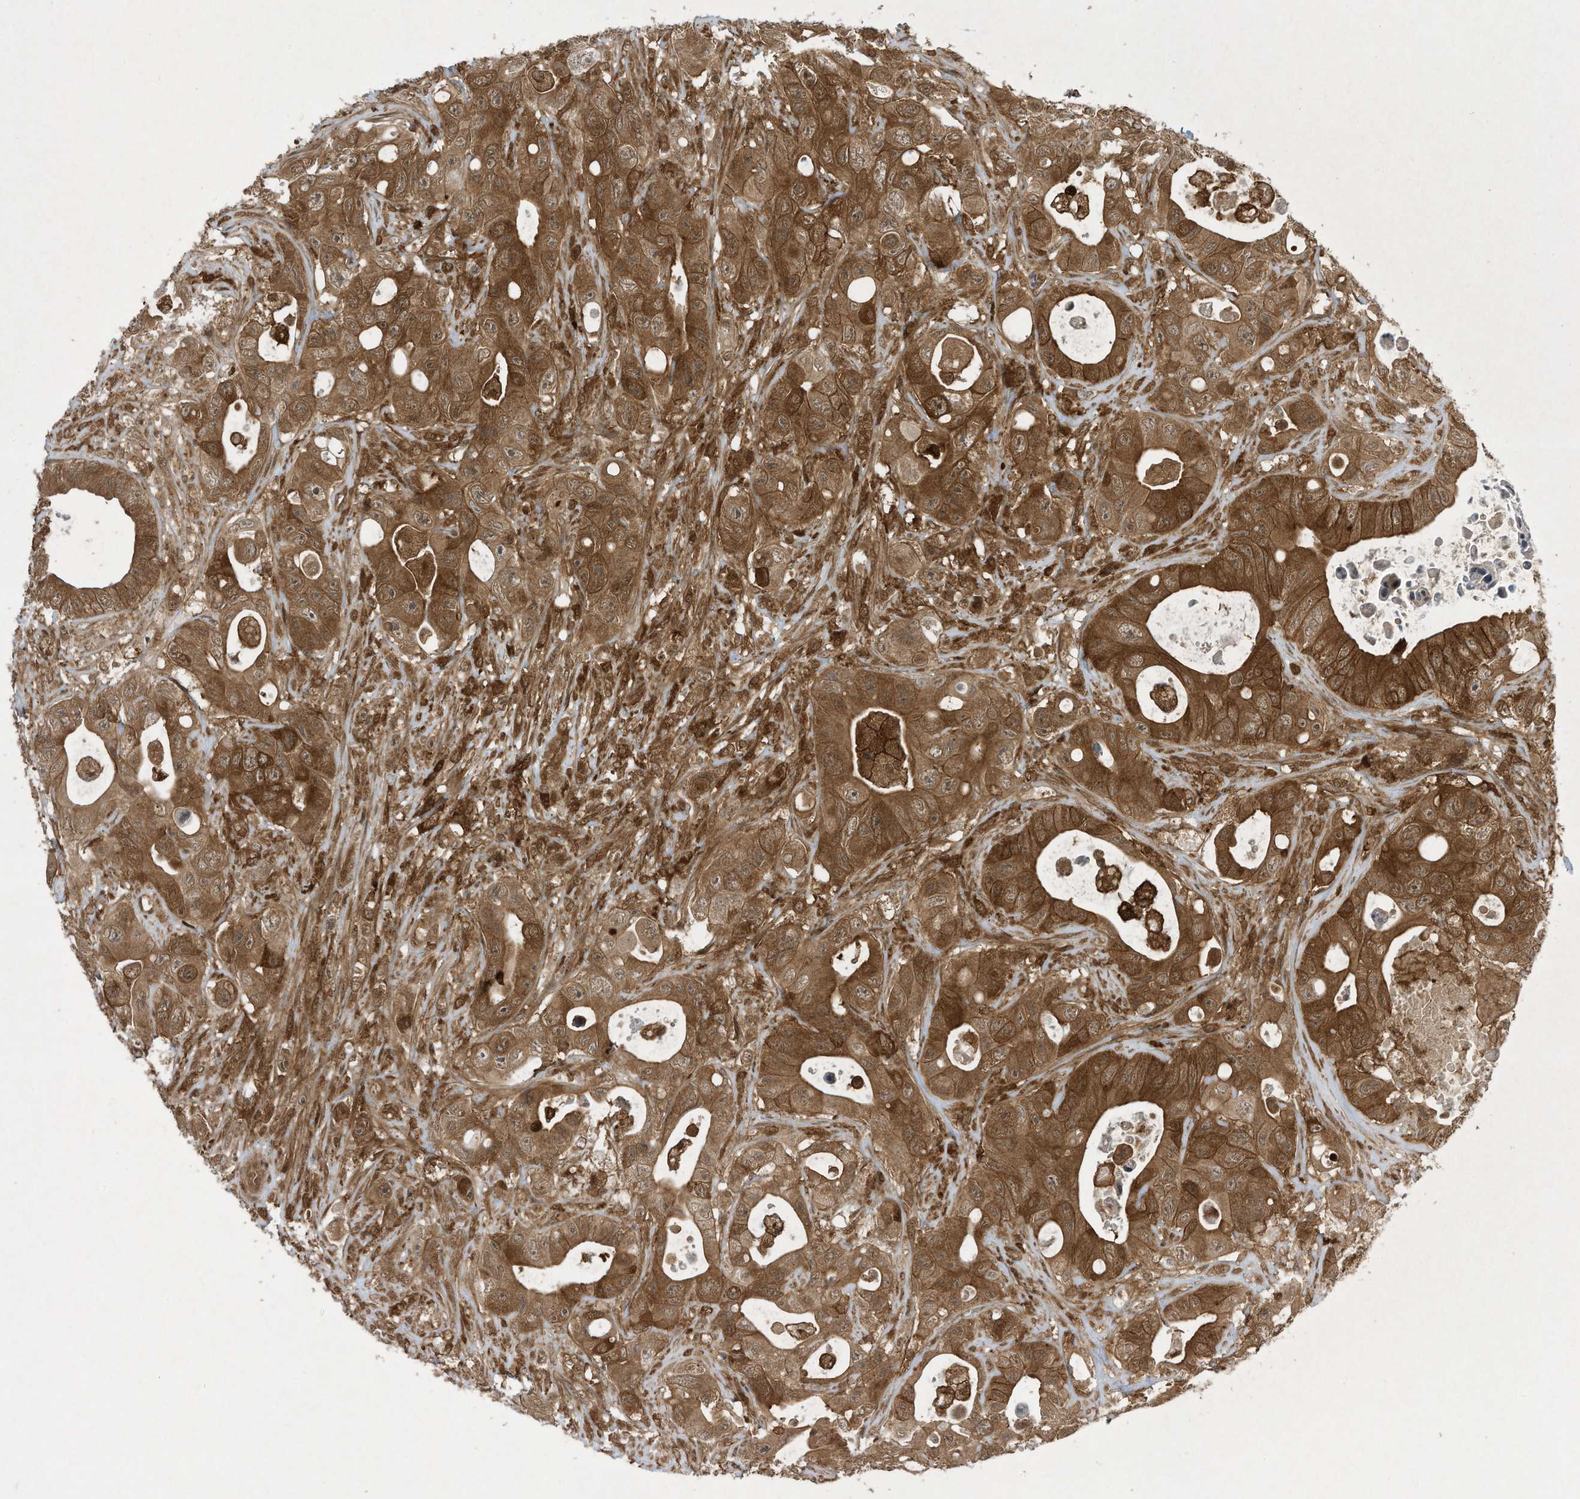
{"staining": {"intensity": "moderate", "quantity": ">75%", "location": "cytoplasmic/membranous"}, "tissue": "colorectal cancer", "cell_type": "Tumor cells", "image_type": "cancer", "snomed": [{"axis": "morphology", "description": "Adenocarcinoma, NOS"}, {"axis": "topography", "description": "Colon"}], "caption": "The image demonstrates staining of colorectal cancer (adenocarcinoma), revealing moderate cytoplasmic/membranous protein expression (brown color) within tumor cells.", "gene": "CERT1", "patient": {"sex": "female", "age": 46}}